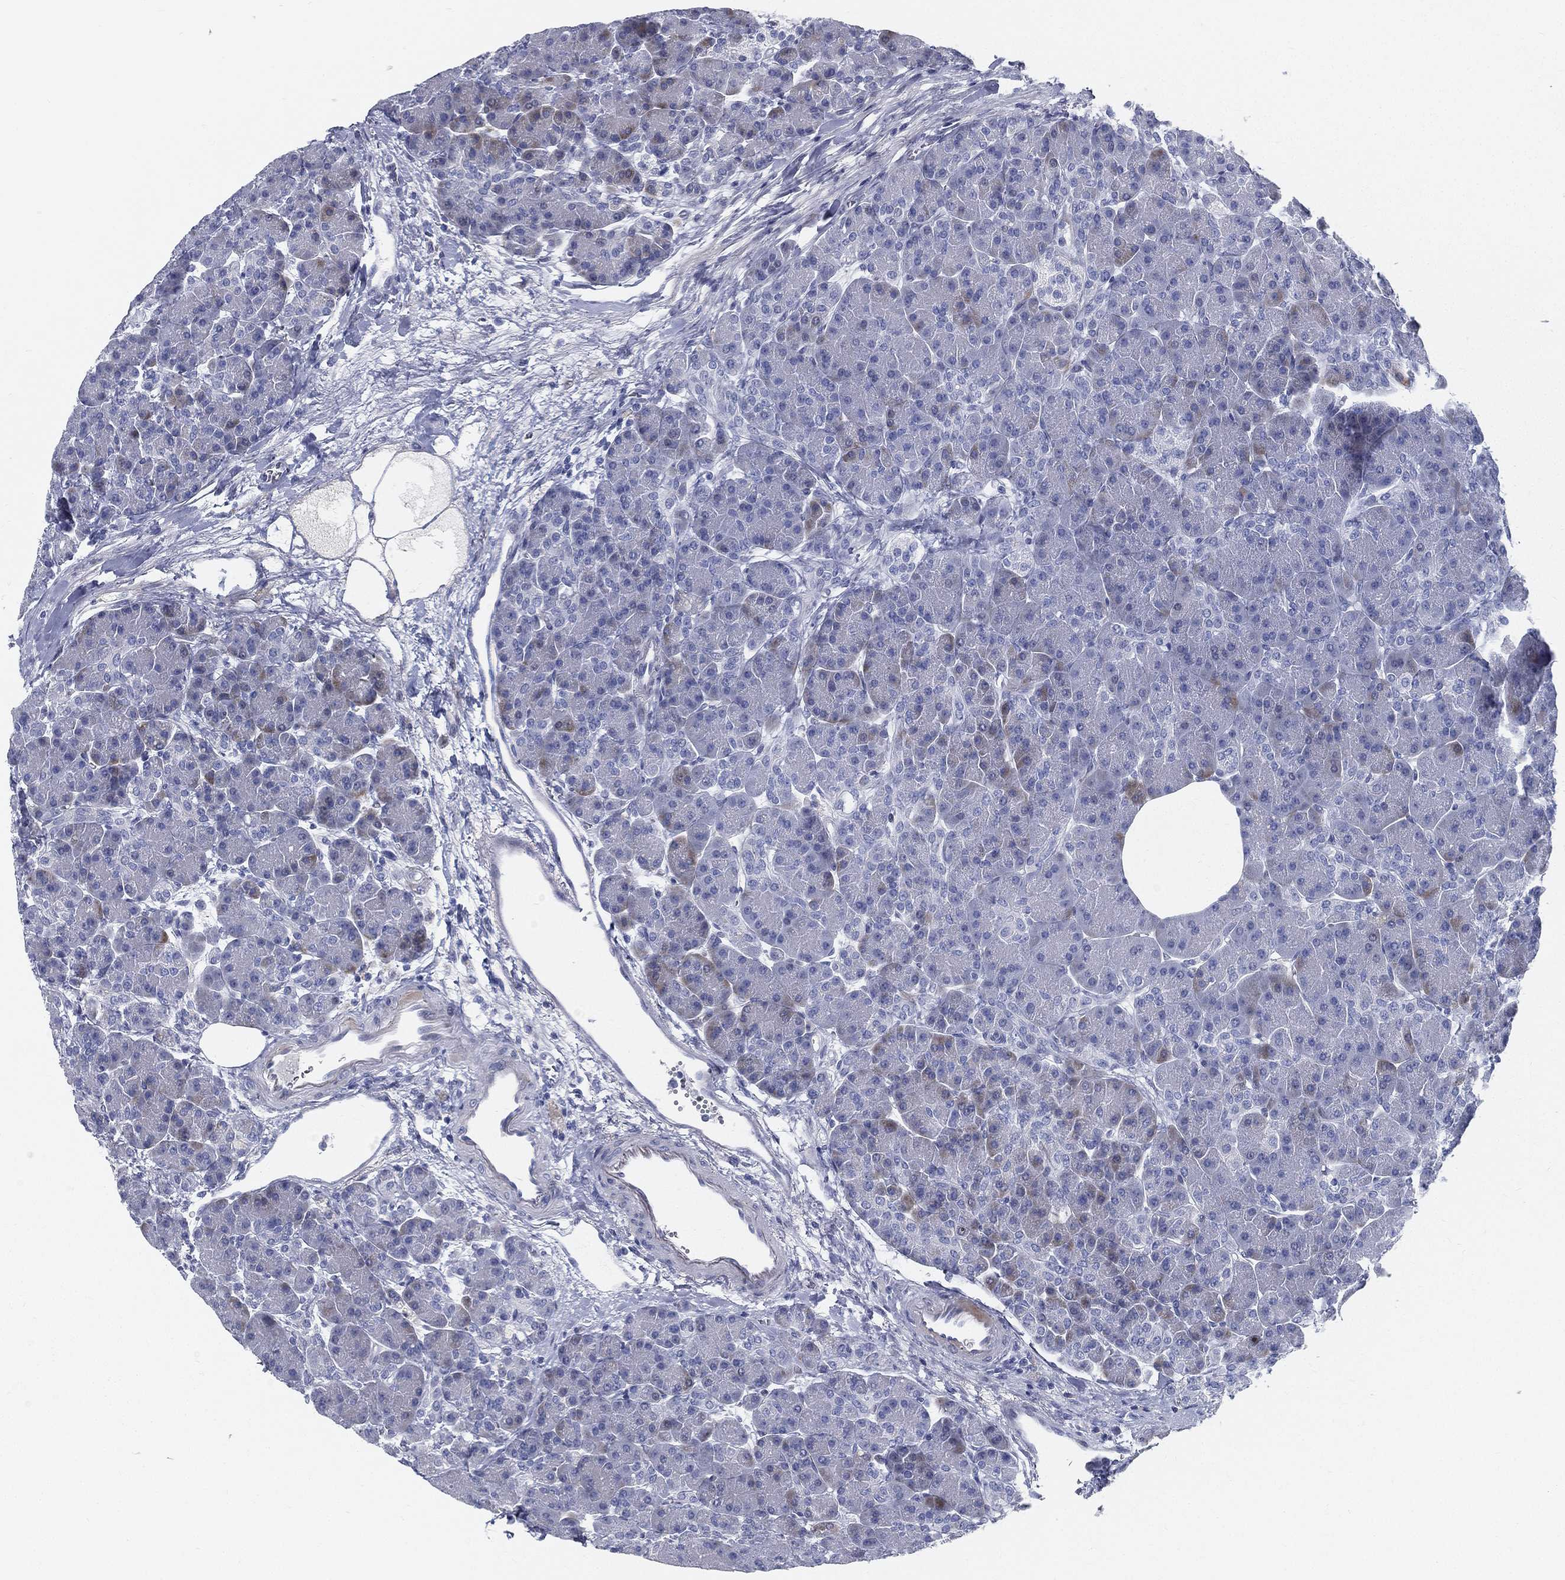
{"staining": {"intensity": "weak", "quantity": "<25%", "location": "cytoplasmic/membranous"}, "tissue": "pancreas", "cell_type": "Exocrine glandular cells", "image_type": "normal", "snomed": [{"axis": "morphology", "description": "Normal tissue, NOS"}, {"axis": "topography", "description": "Pancreas"}], "caption": "IHC of benign human pancreas exhibits no expression in exocrine glandular cells. Nuclei are stained in blue.", "gene": "SPPL2C", "patient": {"sex": "female", "age": 63}}